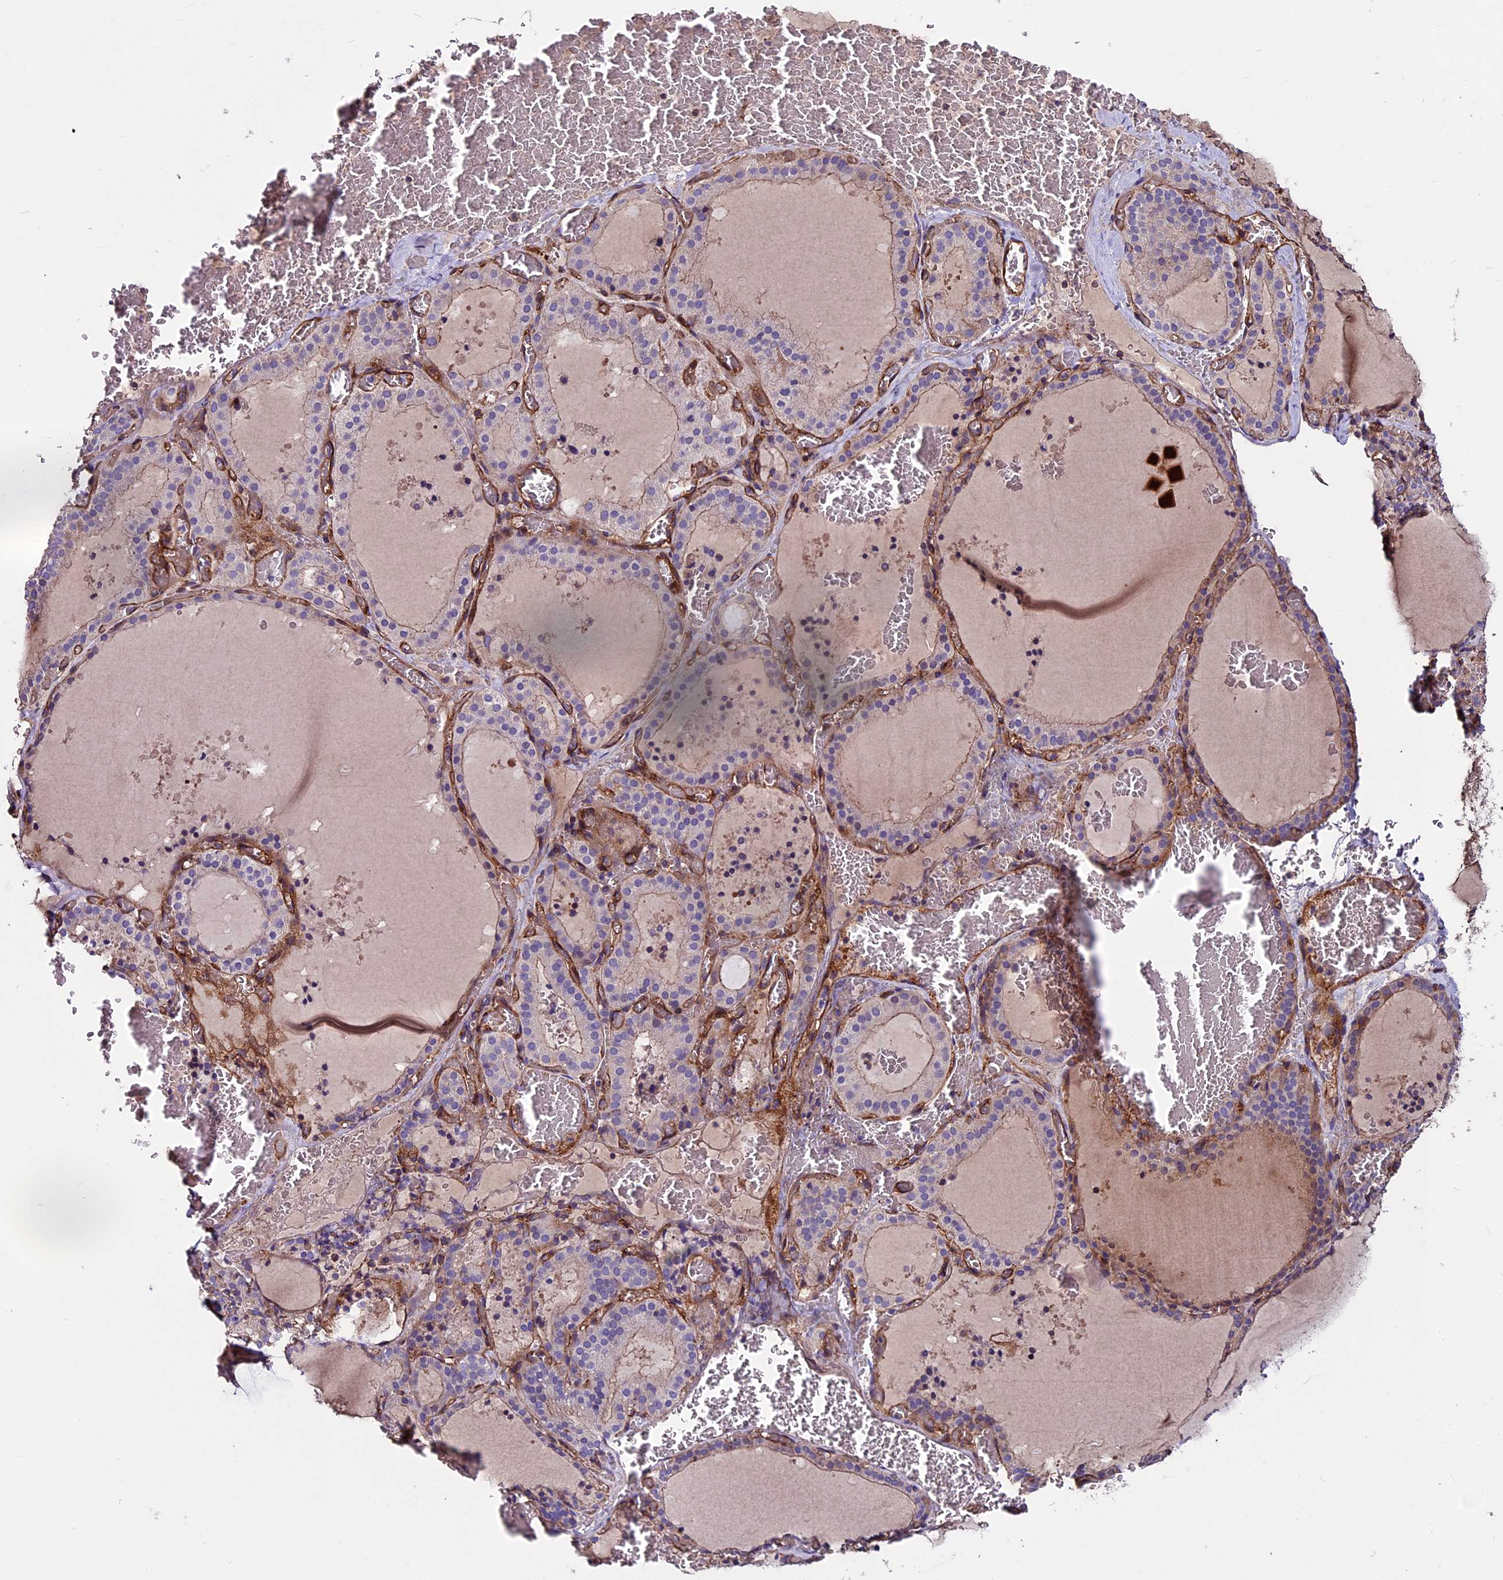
{"staining": {"intensity": "moderate", "quantity": ">75%", "location": "cytoplasmic/membranous"}, "tissue": "thyroid gland", "cell_type": "Glandular cells", "image_type": "normal", "snomed": [{"axis": "morphology", "description": "Normal tissue, NOS"}, {"axis": "topography", "description": "Thyroid gland"}], "caption": "Immunohistochemistry histopathology image of unremarkable thyroid gland: human thyroid gland stained using immunohistochemistry (IHC) displays medium levels of moderate protein expression localized specifically in the cytoplasmic/membranous of glandular cells, appearing as a cytoplasmic/membranous brown color.", "gene": "EVA1B", "patient": {"sex": "female", "age": 39}}